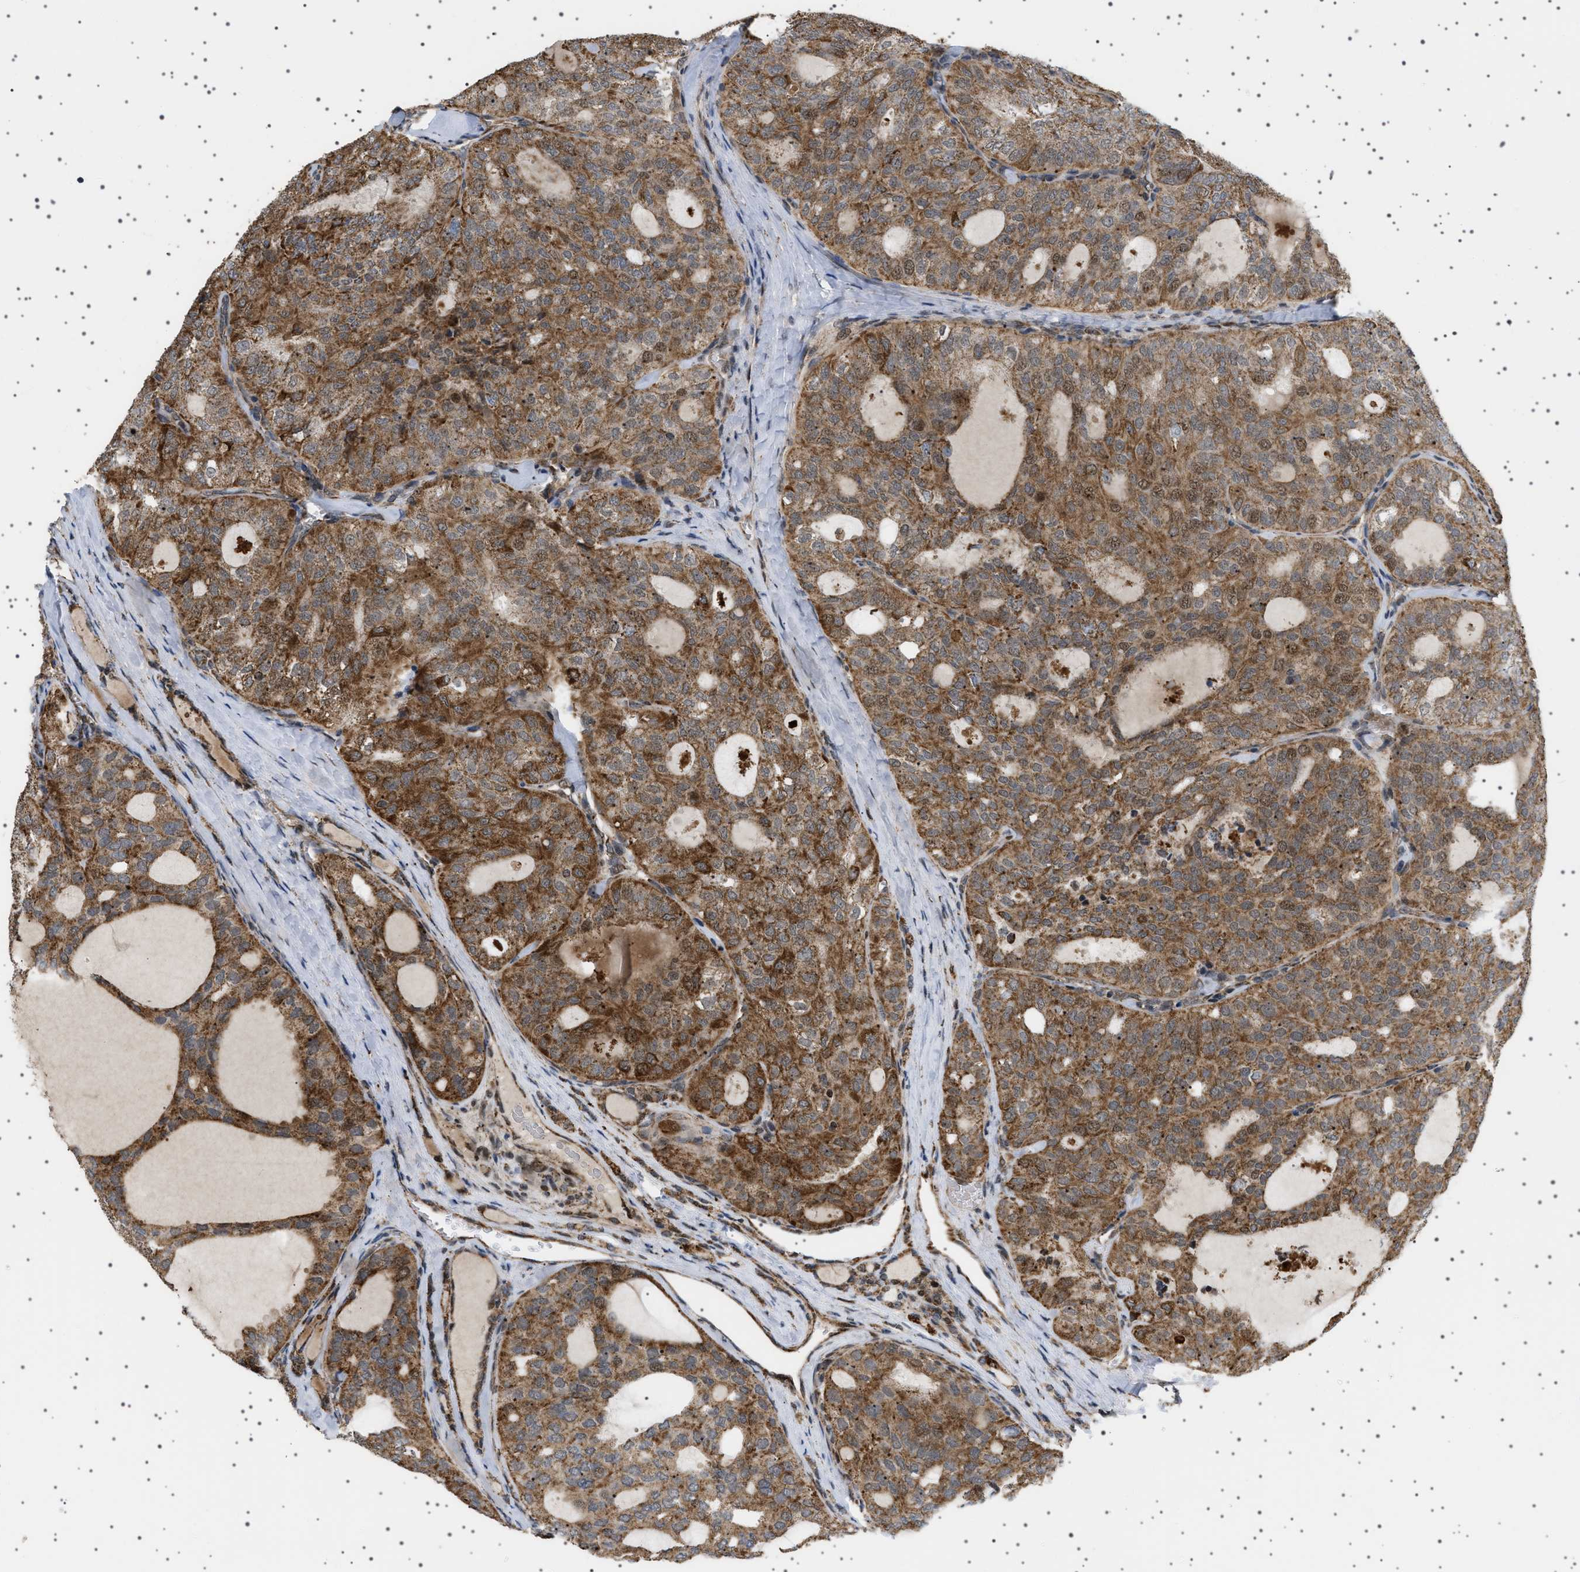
{"staining": {"intensity": "moderate", "quantity": ">75%", "location": "cytoplasmic/membranous,nuclear"}, "tissue": "thyroid cancer", "cell_type": "Tumor cells", "image_type": "cancer", "snomed": [{"axis": "morphology", "description": "Follicular adenoma carcinoma, NOS"}, {"axis": "topography", "description": "Thyroid gland"}], "caption": "Brown immunohistochemical staining in thyroid cancer (follicular adenoma carcinoma) demonstrates moderate cytoplasmic/membranous and nuclear expression in approximately >75% of tumor cells.", "gene": "MELK", "patient": {"sex": "male", "age": 75}}